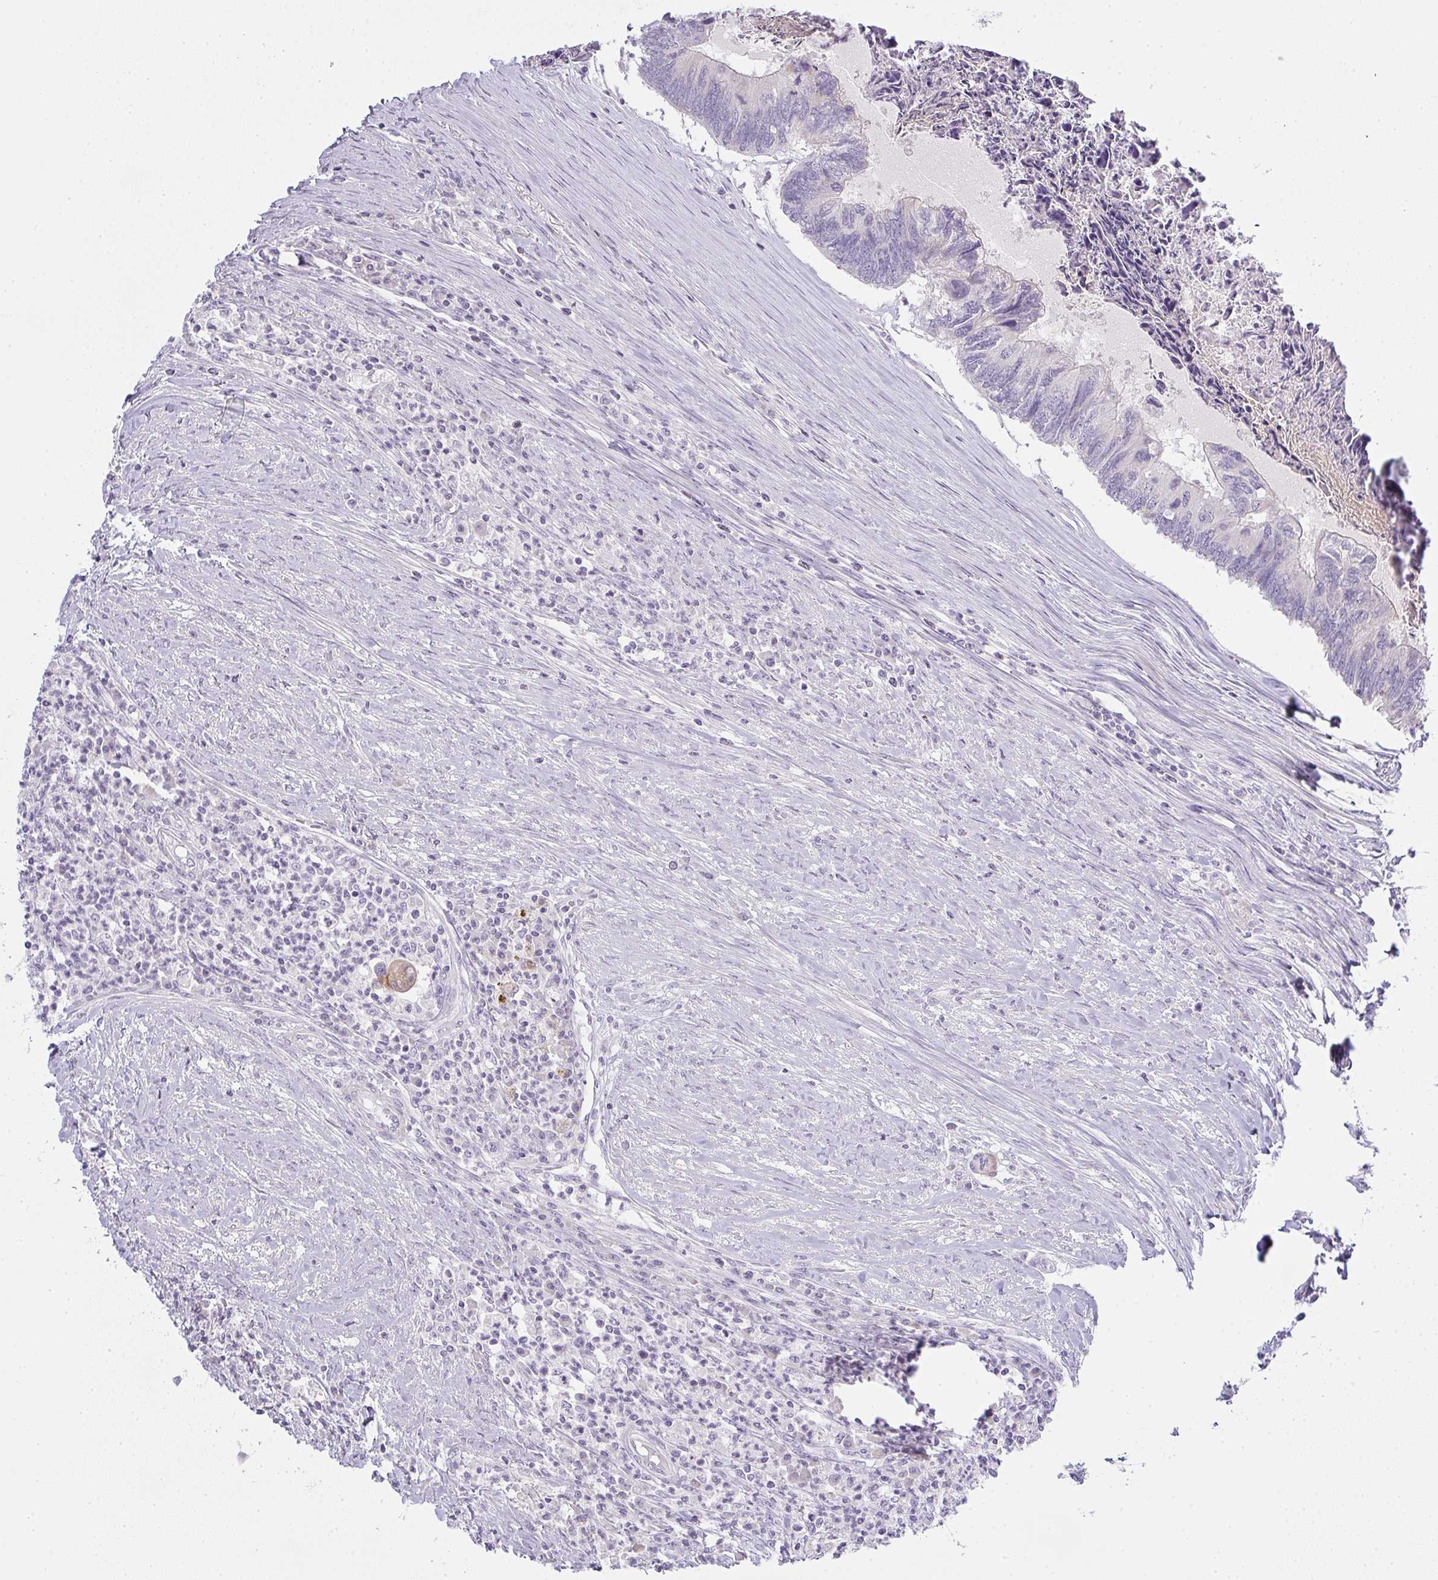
{"staining": {"intensity": "negative", "quantity": "none", "location": "none"}, "tissue": "colorectal cancer", "cell_type": "Tumor cells", "image_type": "cancer", "snomed": [{"axis": "morphology", "description": "Adenocarcinoma, NOS"}, {"axis": "topography", "description": "Colon"}], "caption": "Tumor cells show no significant staining in colorectal cancer.", "gene": "SIRPB2", "patient": {"sex": "female", "age": 67}}